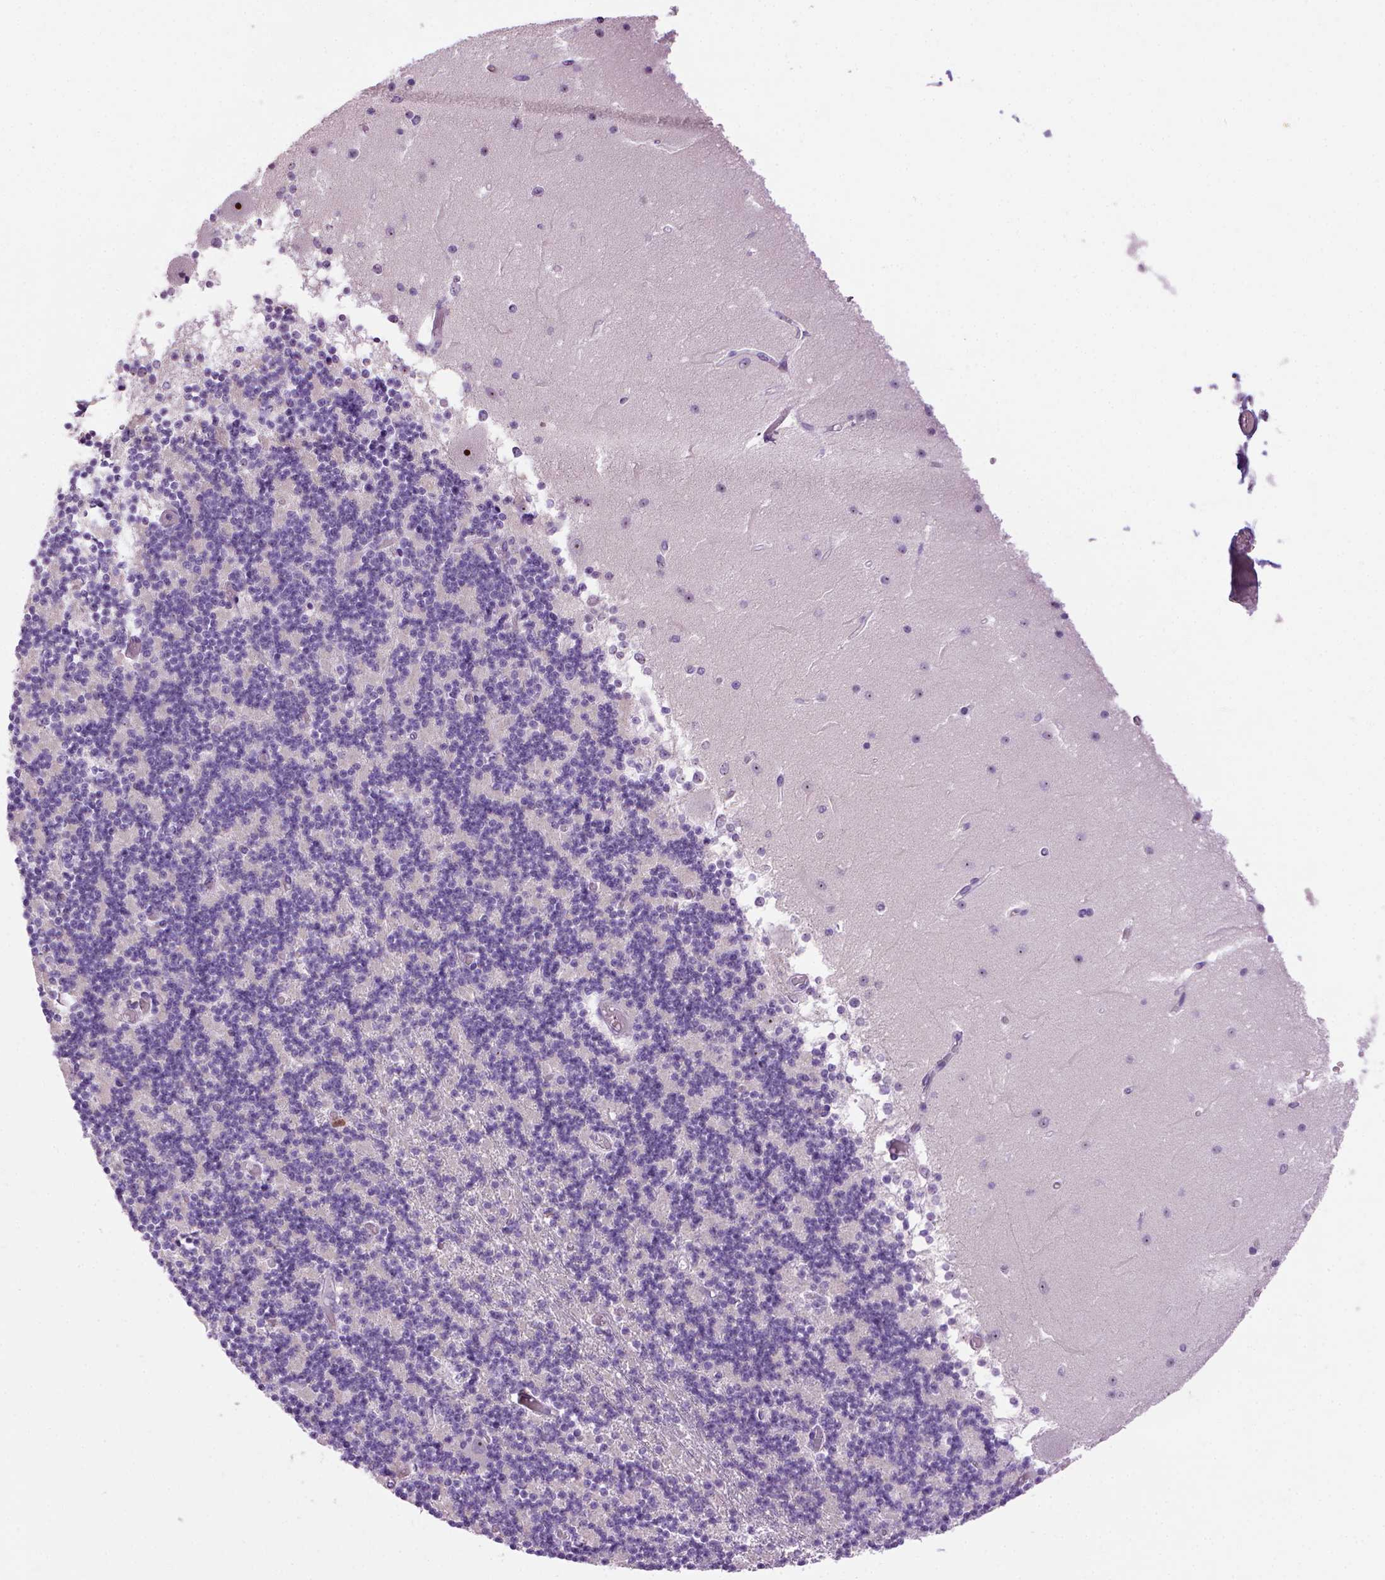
{"staining": {"intensity": "negative", "quantity": "none", "location": "none"}, "tissue": "cerebellum", "cell_type": "Cells in granular layer", "image_type": "normal", "snomed": [{"axis": "morphology", "description": "Normal tissue, NOS"}, {"axis": "topography", "description": "Cerebellum"}], "caption": "A high-resolution photomicrograph shows IHC staining of unremarkable cerebellum, which demonstrates no significant expression in cells in granular layer.", "gene": "UTP4", "patient": {"sex": "female", "age": 28}}